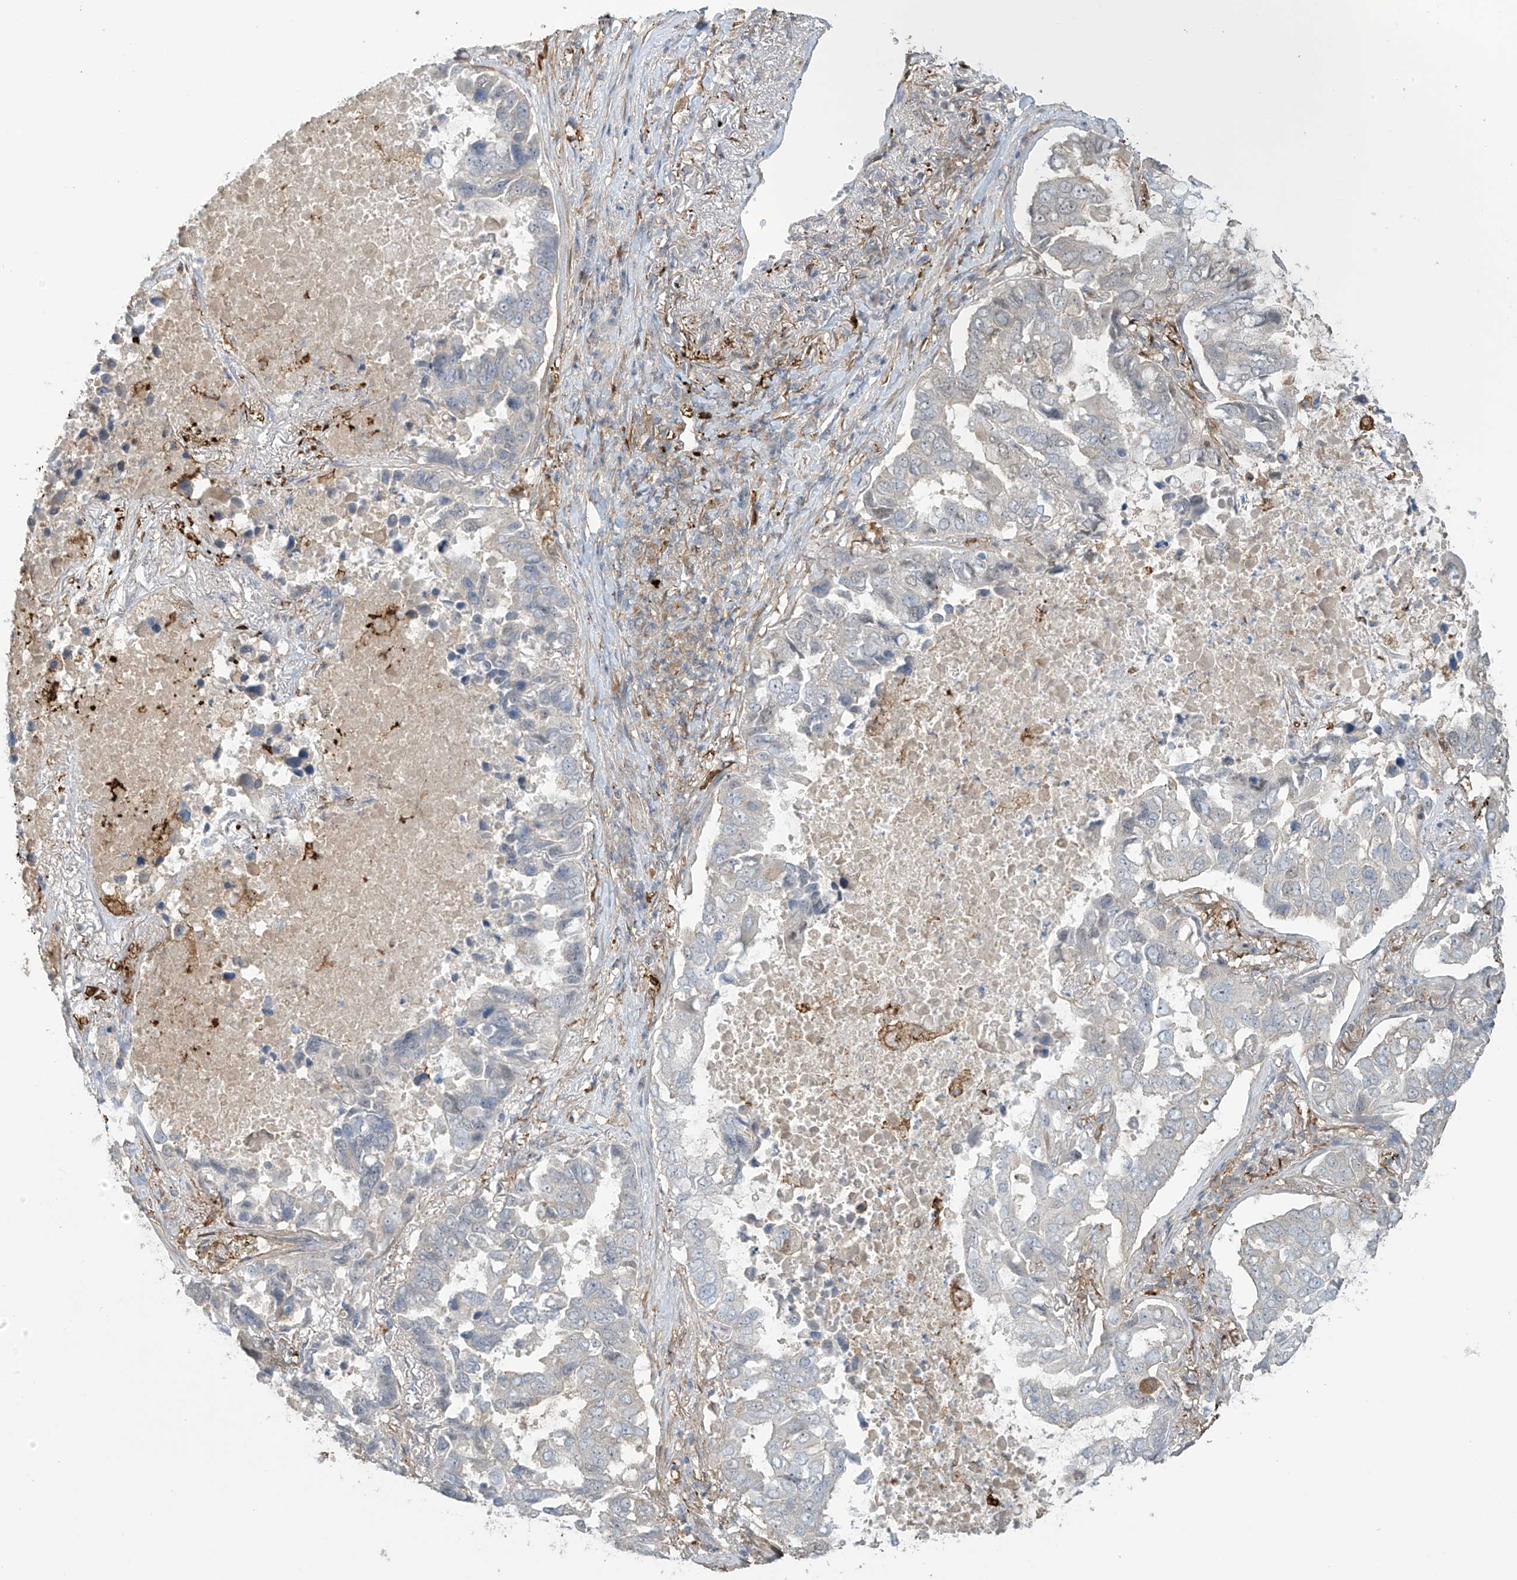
{"staining": {"intensity": "negative", "quantity": "none", "location": "none"}, "tissue": "lung cancer", "cell_type": "Tumor cells", "image_type": "cancer", "snomed": [{"axis": "morphology", "description": "Adenocarcinoma, NOS"}, {"axis": "topography", "description": "Lung"}], "caption": "Tumor cells are negative for brown protein staining in adenocarcinoma (lung).", "gene": "TAGAP", "patient": {"sex": "male", "age": 64}}